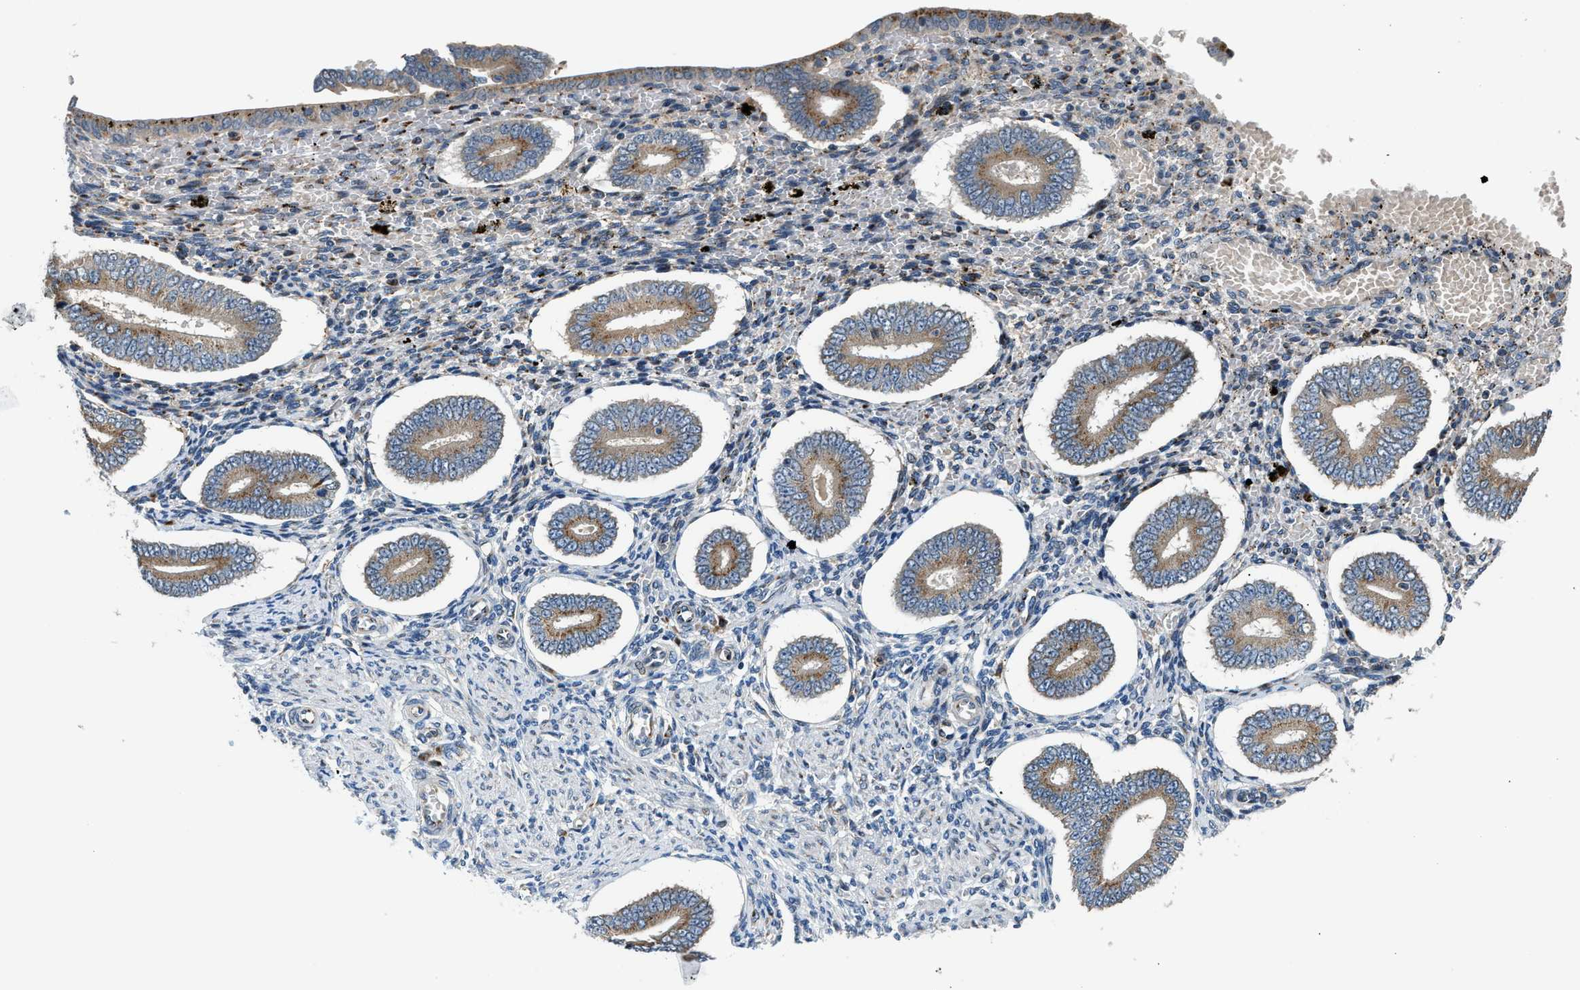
{"staining": {"intensity": "negative", "quantity": "none", "location": "none"}, "tissue": "endometrium", "cell_type": "Cells in endometrial stroma", "image_type": "normal", "snomed": [{"axis": "morphology", "description": "Normal tissue, NOS"}, {"axis": "topography", "description": "Endometrium"}], "caption": "The histopathology image exhibits no significant staining in cells in endometrial stroma of endometrium.", "gene": "FUT8", "patient": {"sex": "female", "age": 42}}